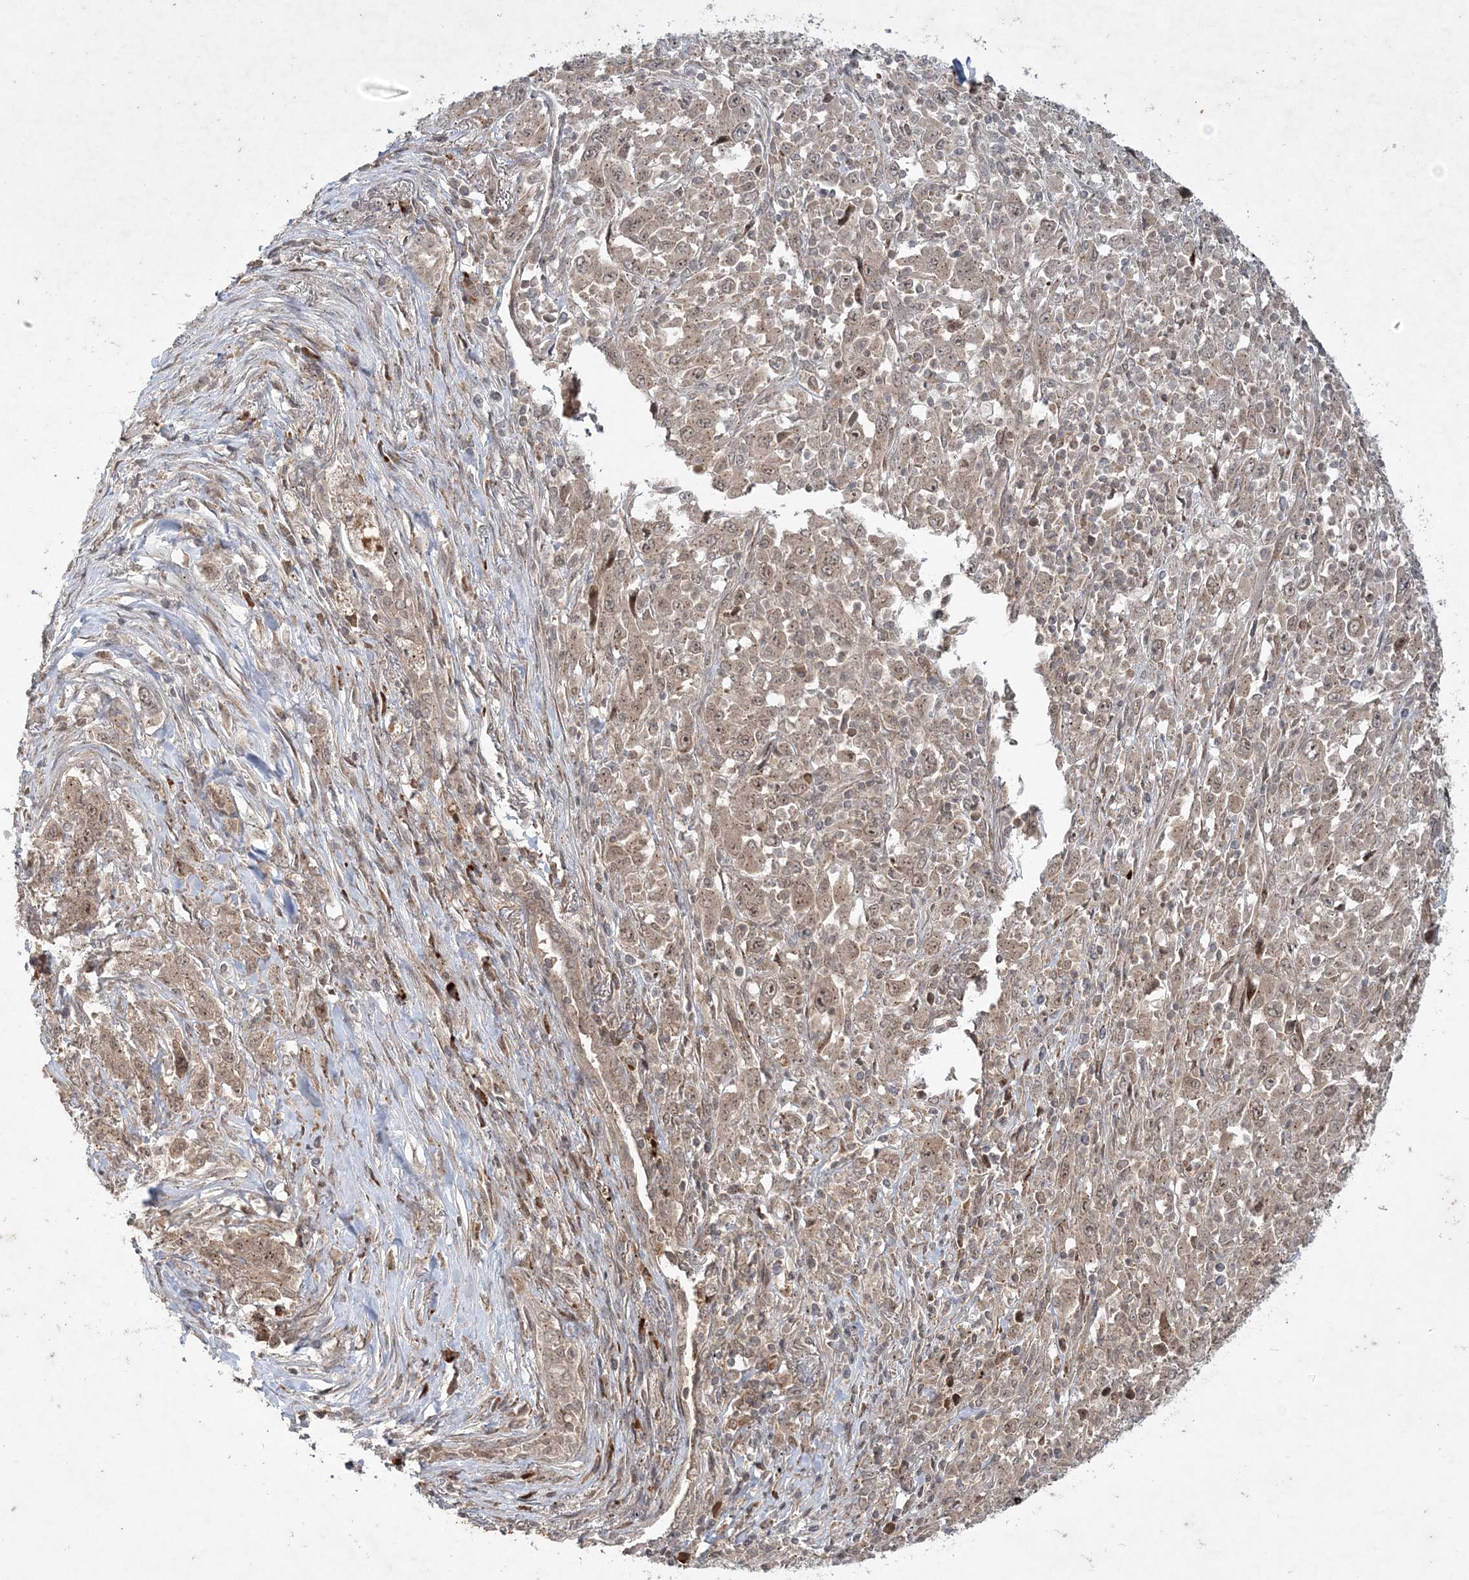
{"staining": {"intensity": "weak", "quantity": ">75%", "location": "cytoplasmic/membranous,nuclear"}, "tissue": "melanoma", "cell_type": "Tumor cells", "image_type": "cancer", "snomed": [{"axis": "morphology", "description": "Malignant melanoma, Metastatic site"}, {"axis": "topography", "description": "Skin"}], "caption": "Protein expression analysis of human melanoma reveals weak cytoplasmic/membranous and nuclear positivity in approximately >75% of tumor cells. Using DAB (3,3'-diaminobenzidine) (brown) and hematoxylin (blue) stains, captured at high magnification using brightfield microscopy.", "gene": "UBTD2", "patient": {"sex": "female", "age": 56}}